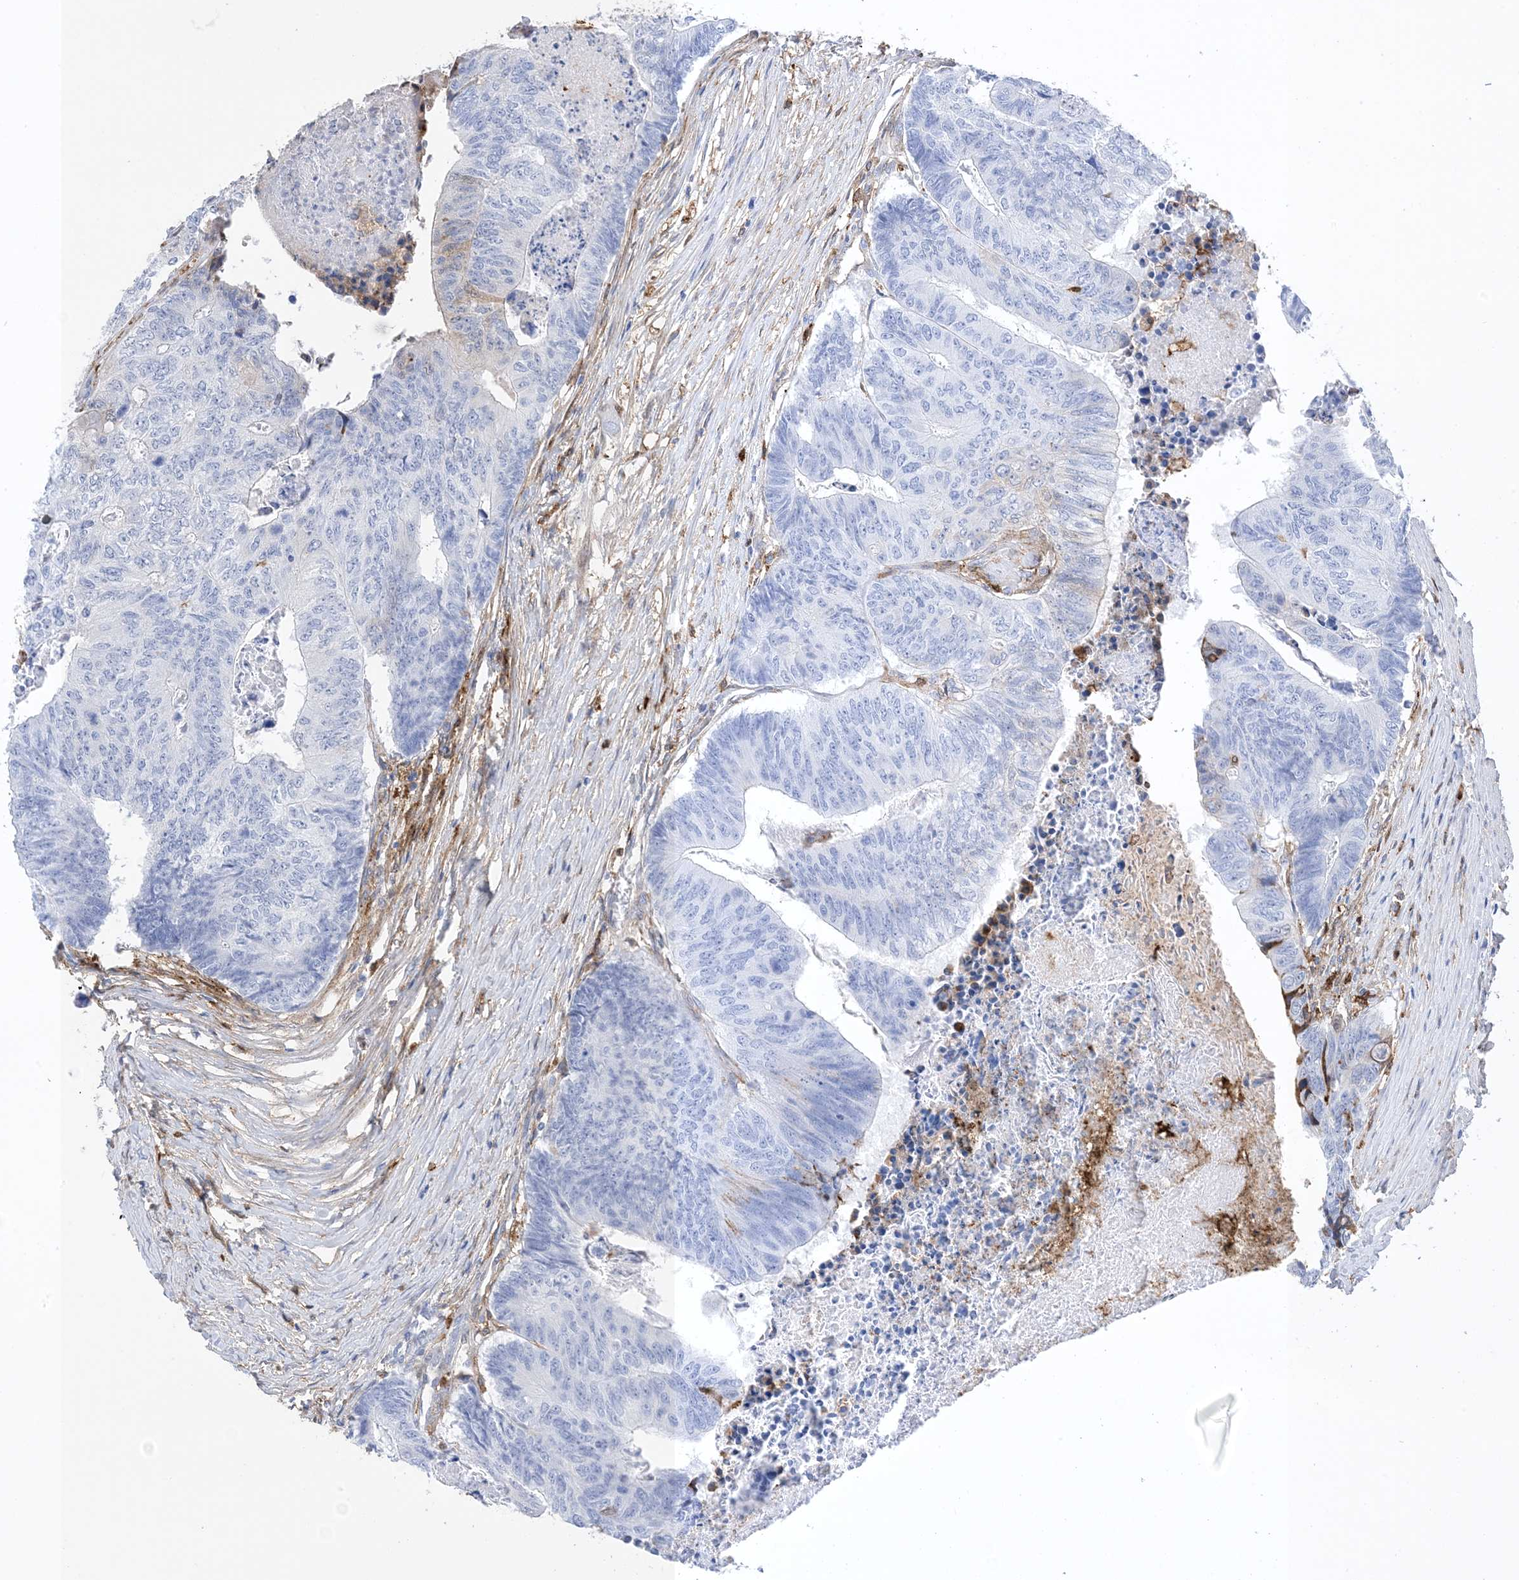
{"staining": {"intensity": "negative", "quantity": "none", "location": "none"}, "tissue": "colorectal cancer", "cell_type": "Tumor cells", "image_type": "cancer", "snomed": [{"axis": "morphology", "description": "Adenocarcinoma, NOS"}, {"axis": "topography", "description": "Colon"}], "caption": "Immunohistochemistry histopathology image of colorectal cancer (adenocarcinoma) stained for a protein (brown), which reveals no staining in tumor cells. The staining is performed using DAB (3,3'-diaminobenzidine) brown chromogen with nuclei counter-stained in using hematoxylin.", "gene": "ANXA1", "patient": {"sex": "female", "age": 67}}